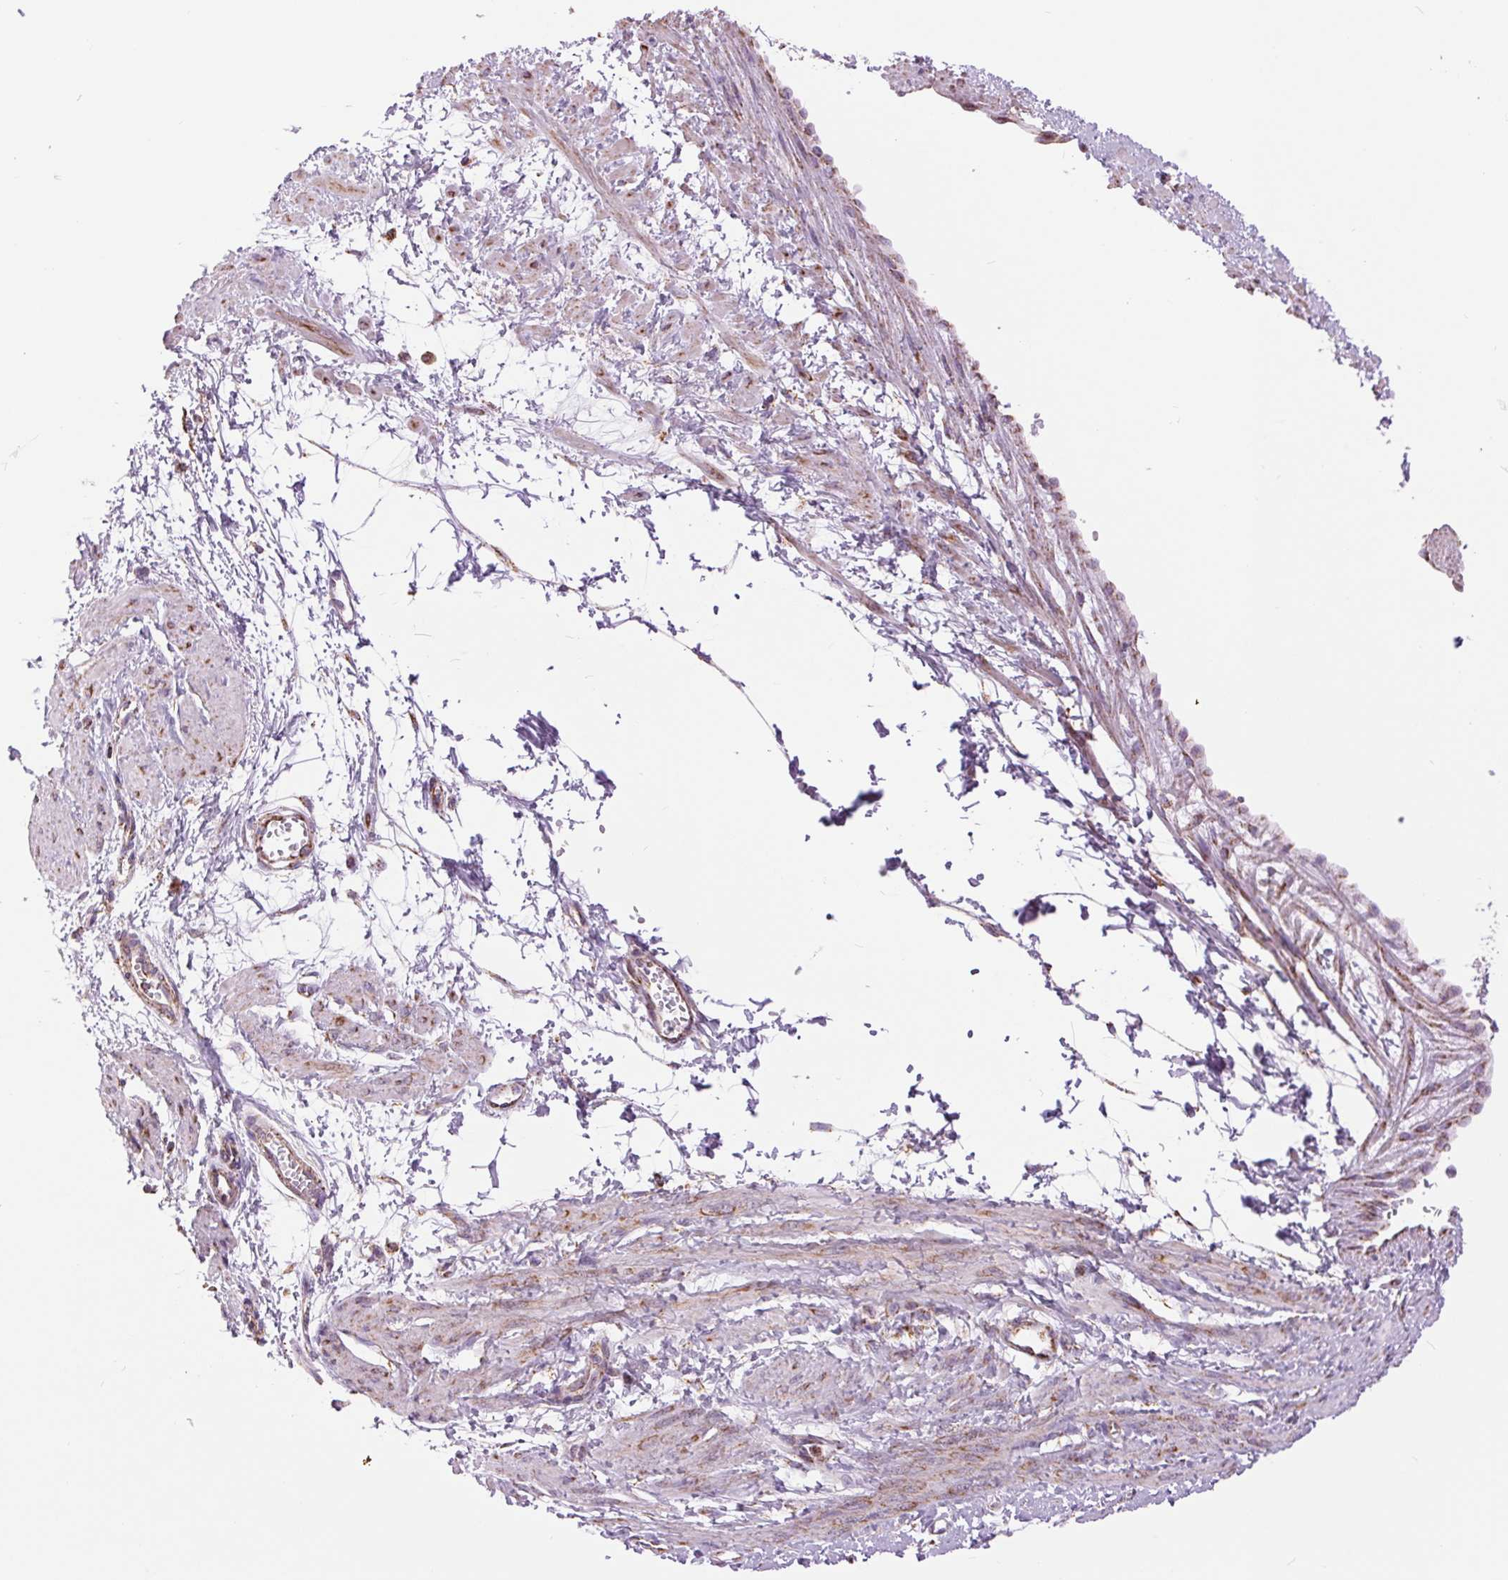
{"staining": {"intensity": "moderate", "quantity": "<25%", "location": "cytoplasmic/membranous"}, "tissue": "smooth muscle", "cell_type": "Smooth muscle cells", "image_type": "normal", "snomed": [{"axis": "morphology", "description": "Normal tissue, NOS"}, {"axis": "topography", "description": "Smooth muscle"}, {"axis": "topography", "description": "Uterus"}], "caption": "High-magnification brightfield microscopy of normal smooth muscle stained with DAB (3,3'-diaminobenzidine) (brown) and counterstained with hematoxylin (blue). smooth muscle cells exhibit moderate cytoplasmic/membranous staining is present in about<25% of cells. (DAB (3,3'-diaminobenzidine) IHC with brightfield microscopy, high magnification).", "gene": "ATP5PB", "patient": {"sex": "female", "age": 39}}